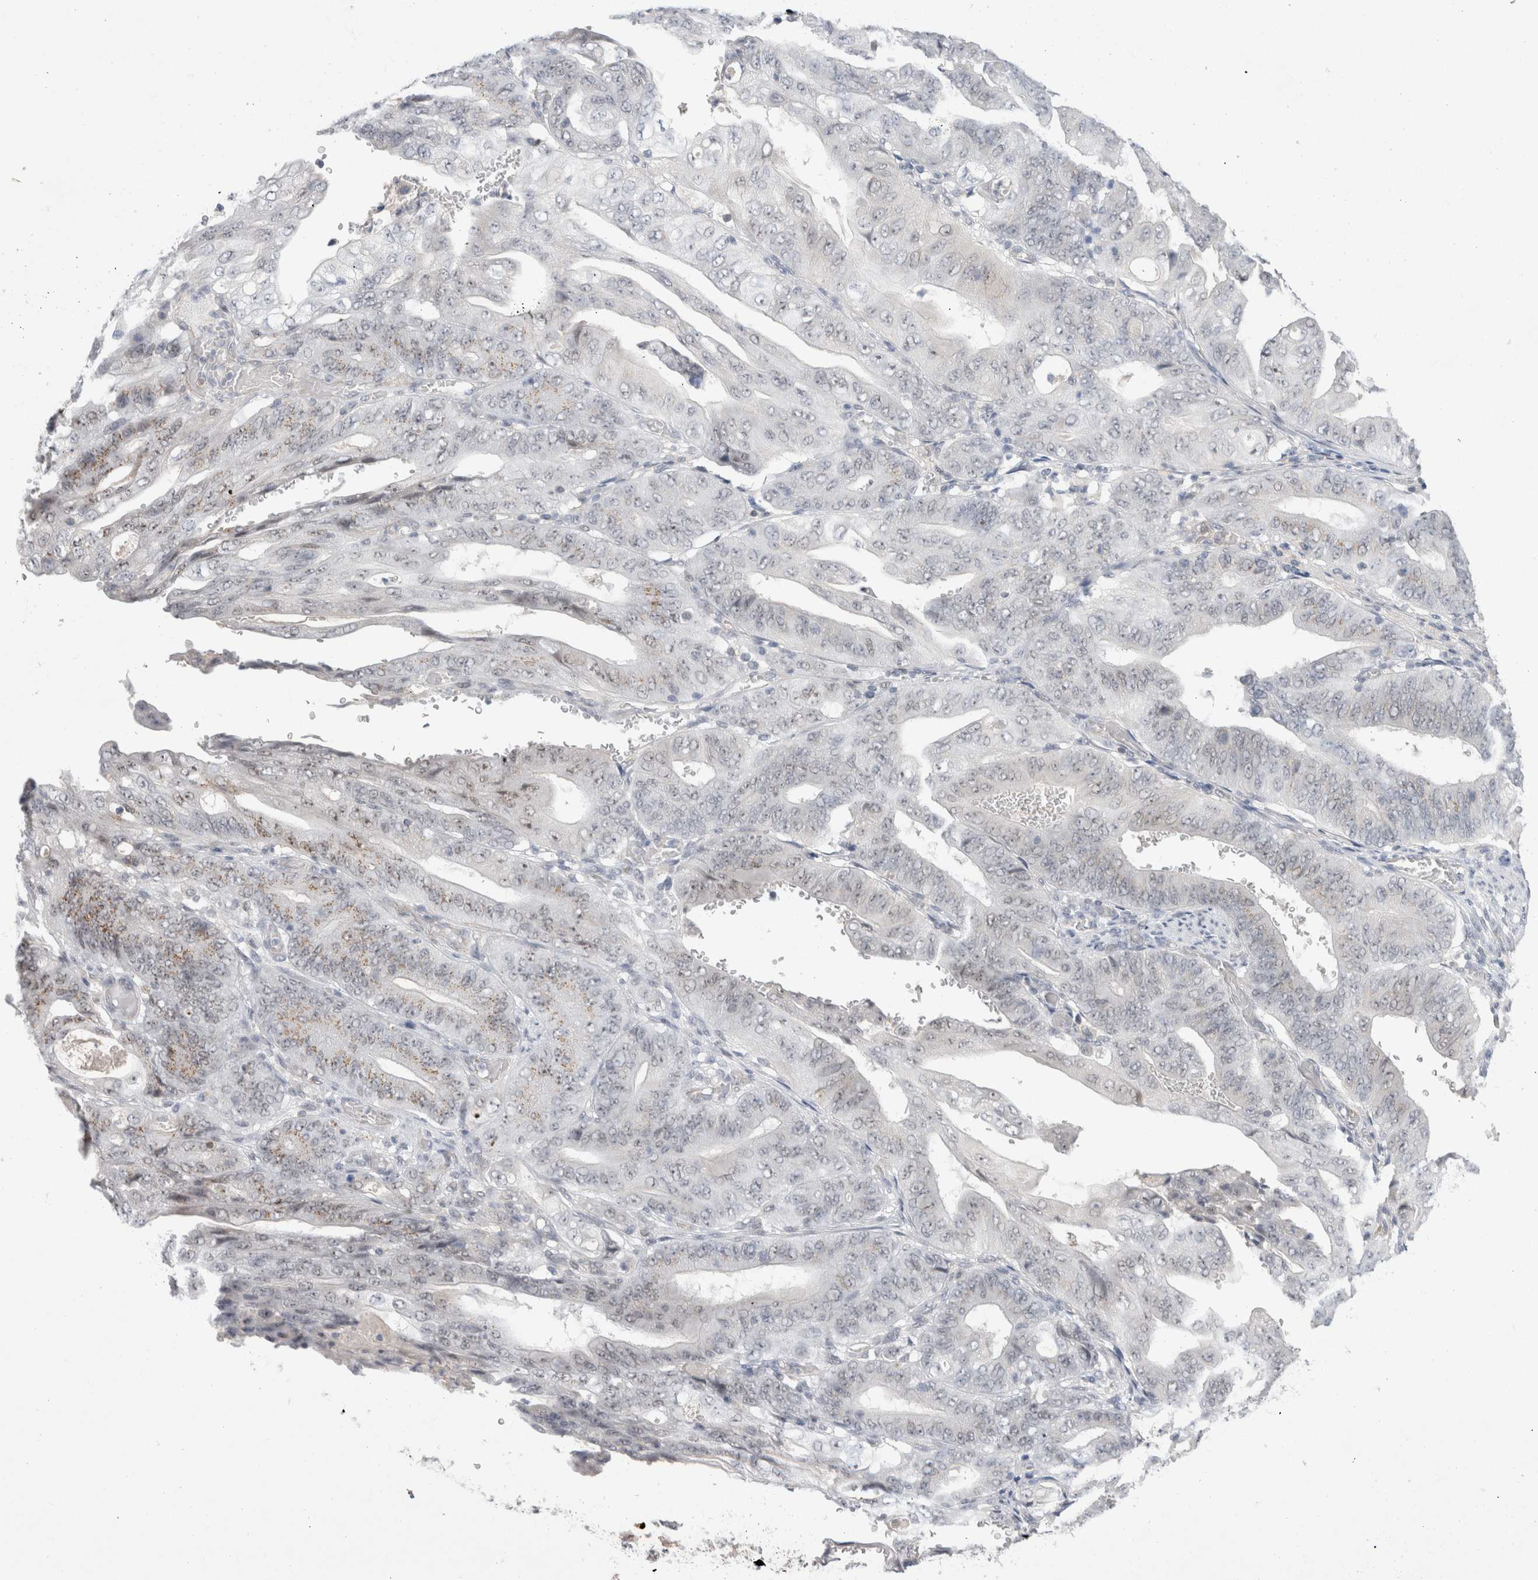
{"staining": {"intensity": "weak", "quantity": "<25%", "location": "cytoplasmic/membranous"}, "tissue": "stomach cancer", "cell_type": "Tumor cells", "image_type": "cancer", "snomed": [{"axis": "morphology", "description": "Adenocarcinoma, NOS"}, {"axis": "topography", "description": "Stomach"}], "caption": "Immunohistochemistry image of human stomach cancer stained for a protein (brown), which demonstrates no positivity in tumor cells.", "gene": "CERS5", "patient": {"sex": "female", "age": 73}}